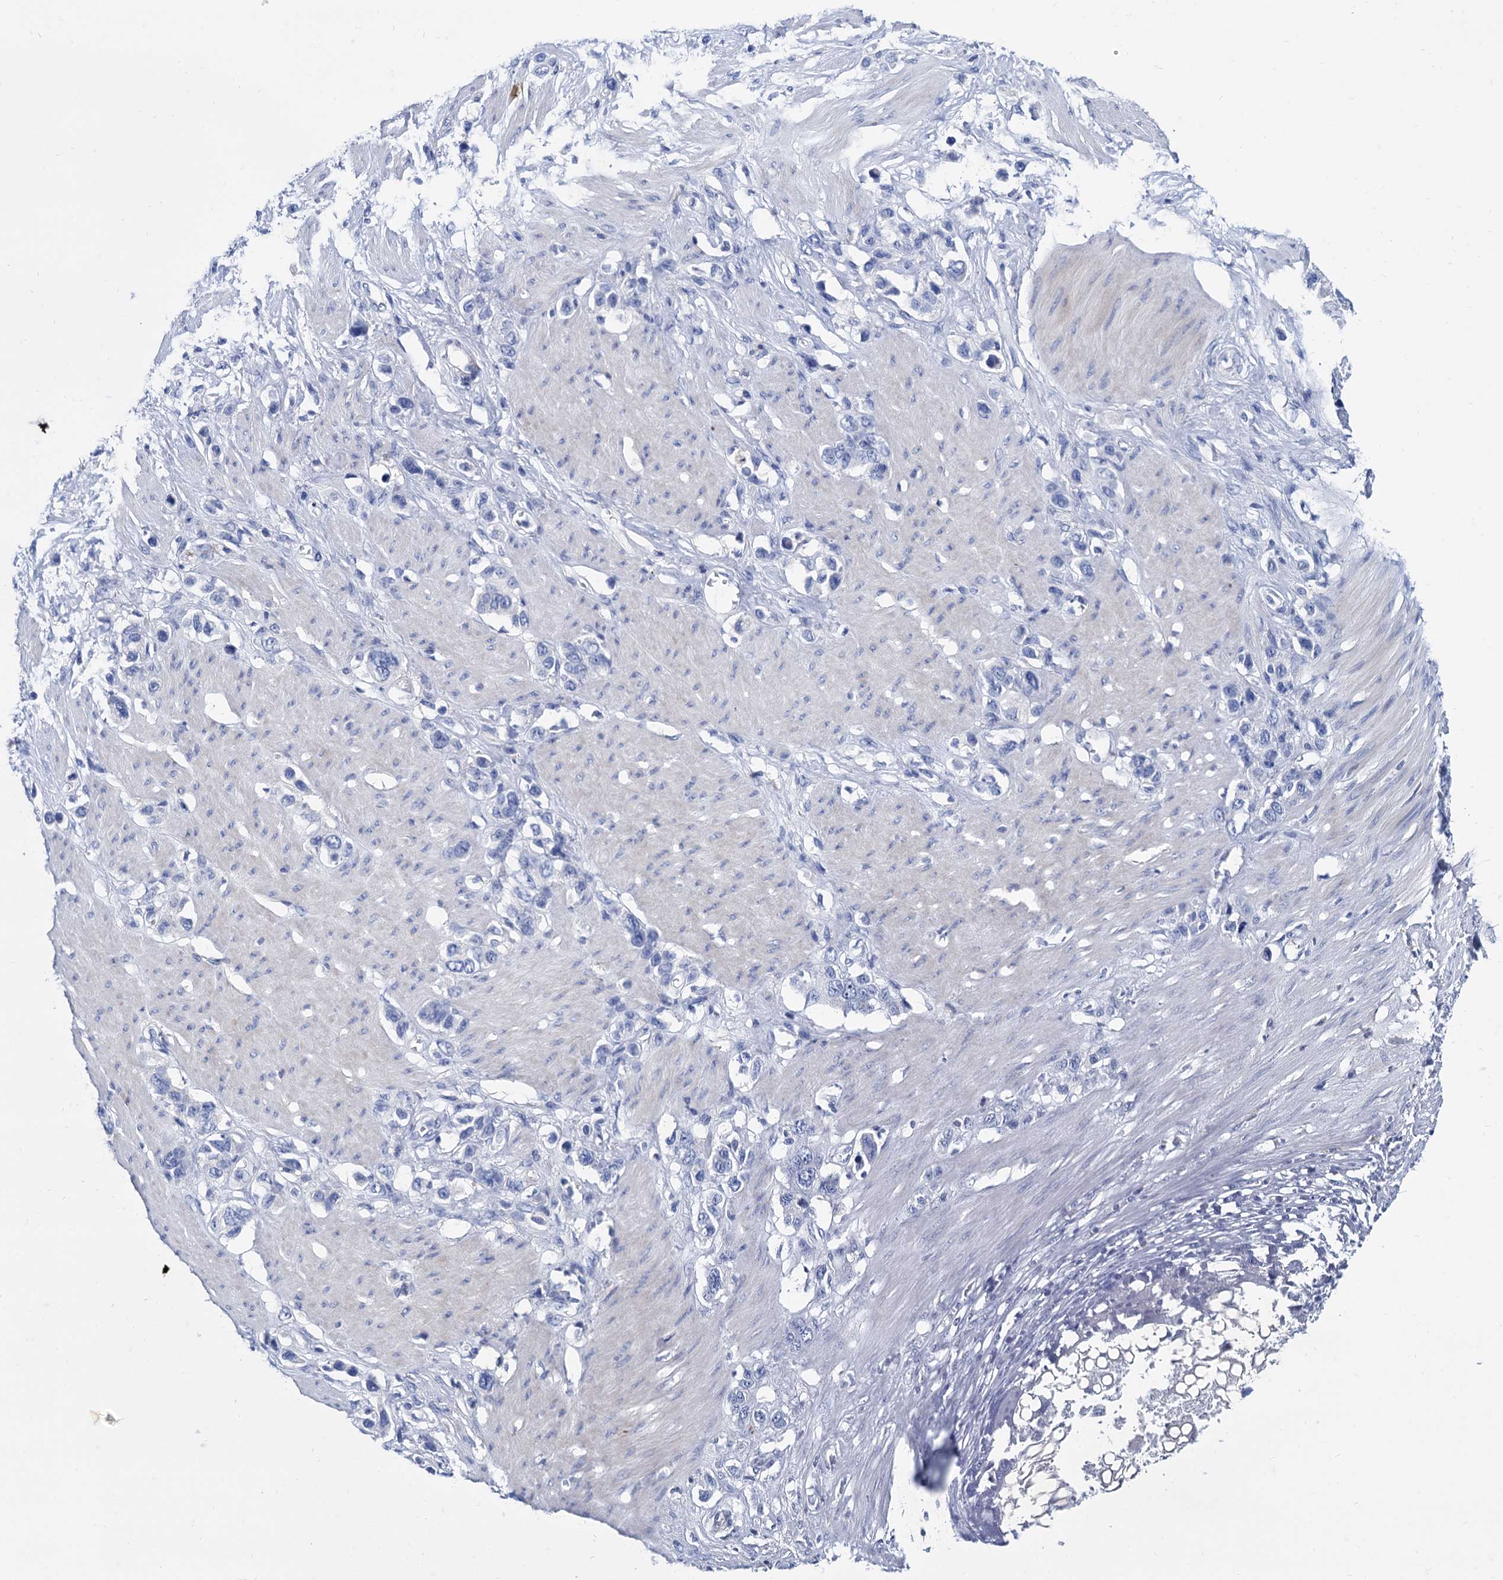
{"staining": {"intensity": "negative", "quantity": "none", "location": "none"}, "tissue": "stomach cancer", "cell_type": "Tumor cells", "image_type": "cancer", "snomed": [{"axis": "morphology", "description": "Adenocarcinoma, NOS"}, {"axis": "morphology", "description": "Adenocarcinoma, High grade"}, {"axis": "topography", "description": "Stomach, upper"}, {"axis": "topography", "description": "Stomach, lower"}], "caption": "High magnification brightfield microscopy of adenocarcinoma (stomach) stained with DAB (3,3'-diaminobenzidine) (brown) and counterstained with hematoxylin (blue): tumor cells show no significant staining. Nuclei are stained in blue.", "gene": "TMEM72", "patient": {"sex": "female", "age": 65}}